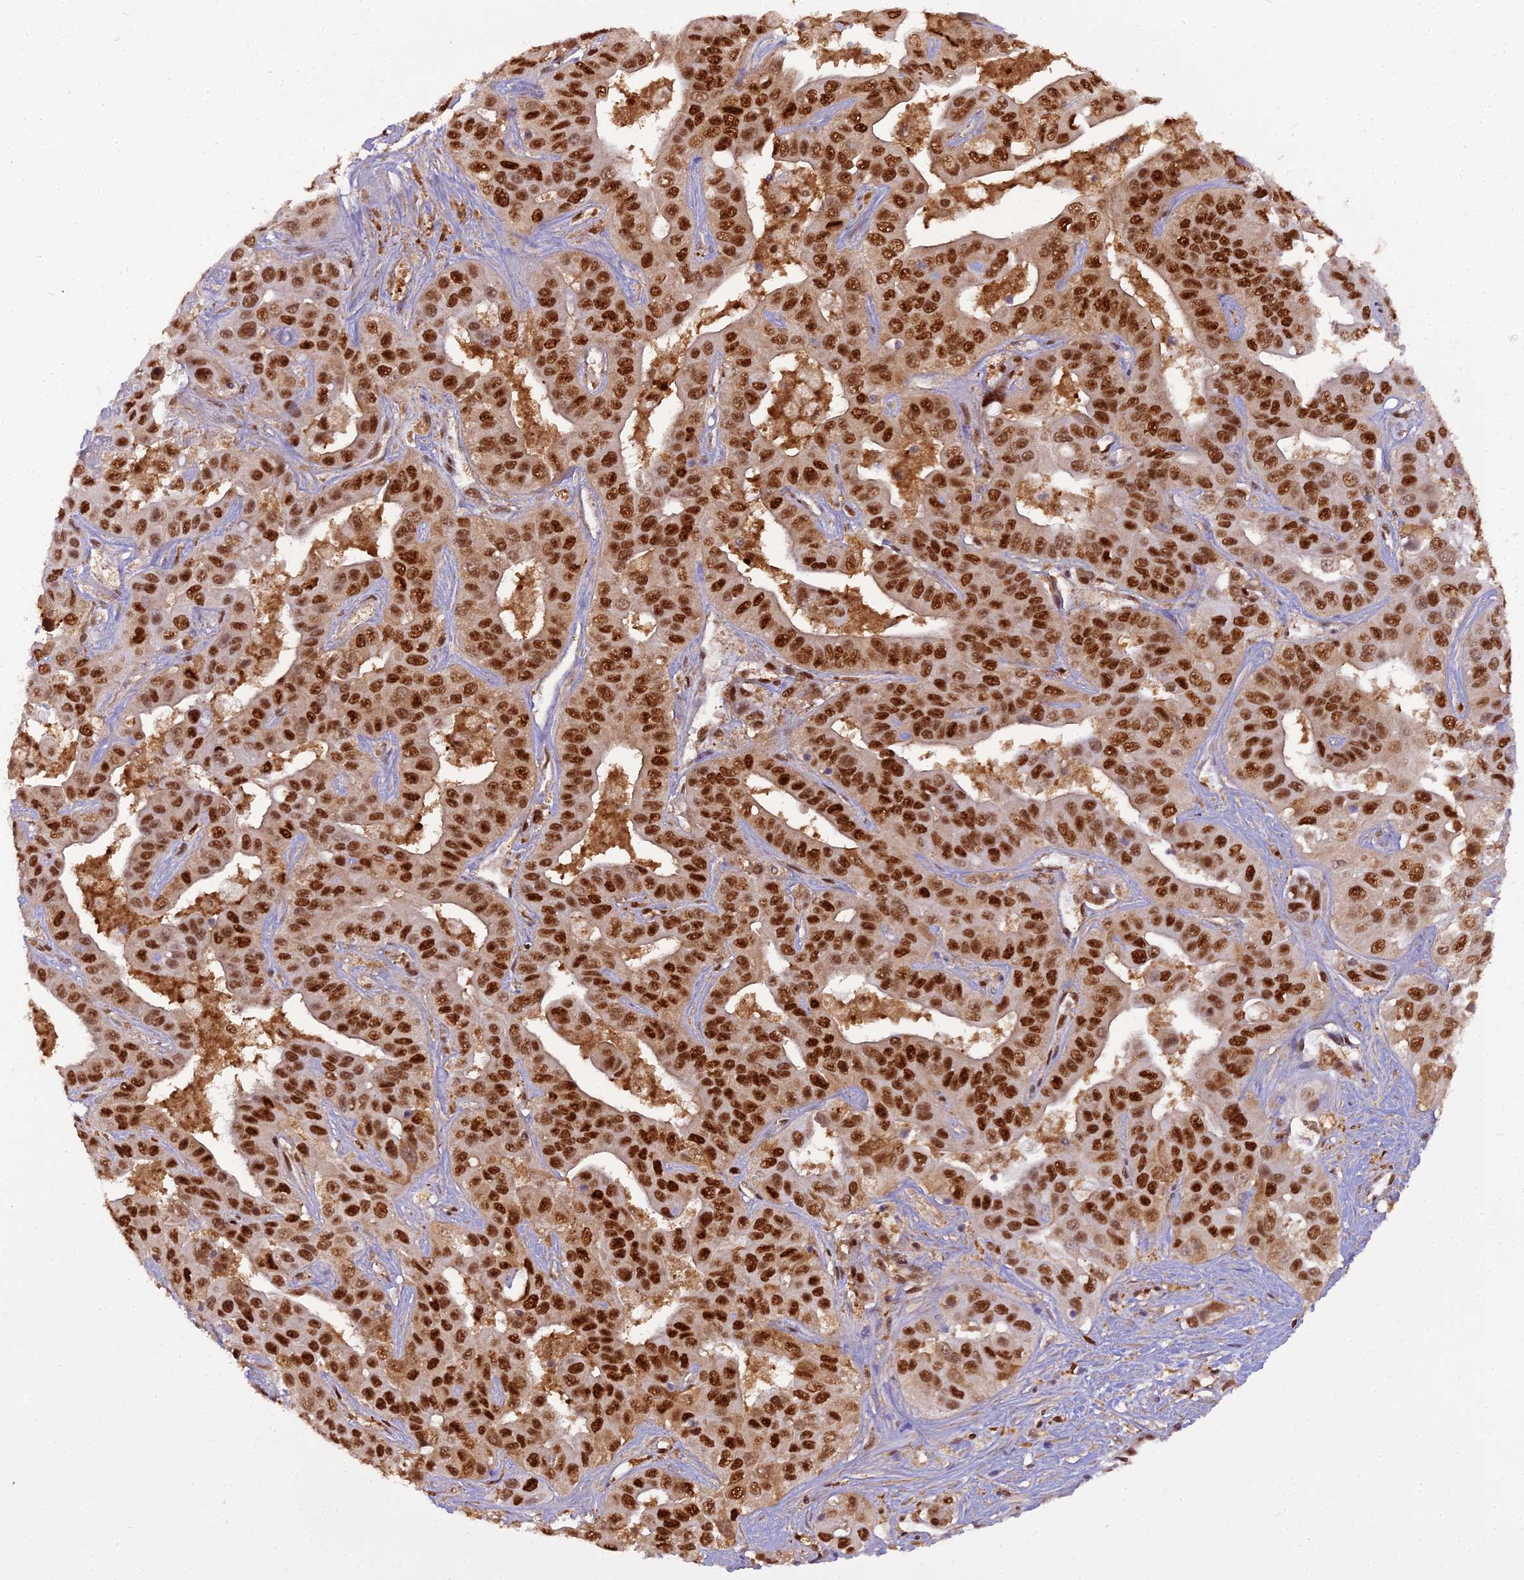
{"staining": {"intensity": "strong", "quantity": ">75%", "location": "nuclear"}, "tissue": "liver cancer", "cell_type": "Tumor cells", "image_type": "cancer", "snomed": [{"axis": "morphology", "description": "Cholangiocarcinoma"}, {"axis": "topography", "description": "Liver"}], "caption": "Protein expression analysis of liver cancer (cholangiocarcinoma) exhibits strong nuclear positivity in approximately >75% of tumor cells. The staining was performed using DAB (3,3'-diaminobenzidine) to visualize the protein expression in brown, while the nuclei were stained in blue with hematoxylin (Magnification: 20x).", "gene": "NPEPL1", "patient": {"sex": "female", "age": 52}}